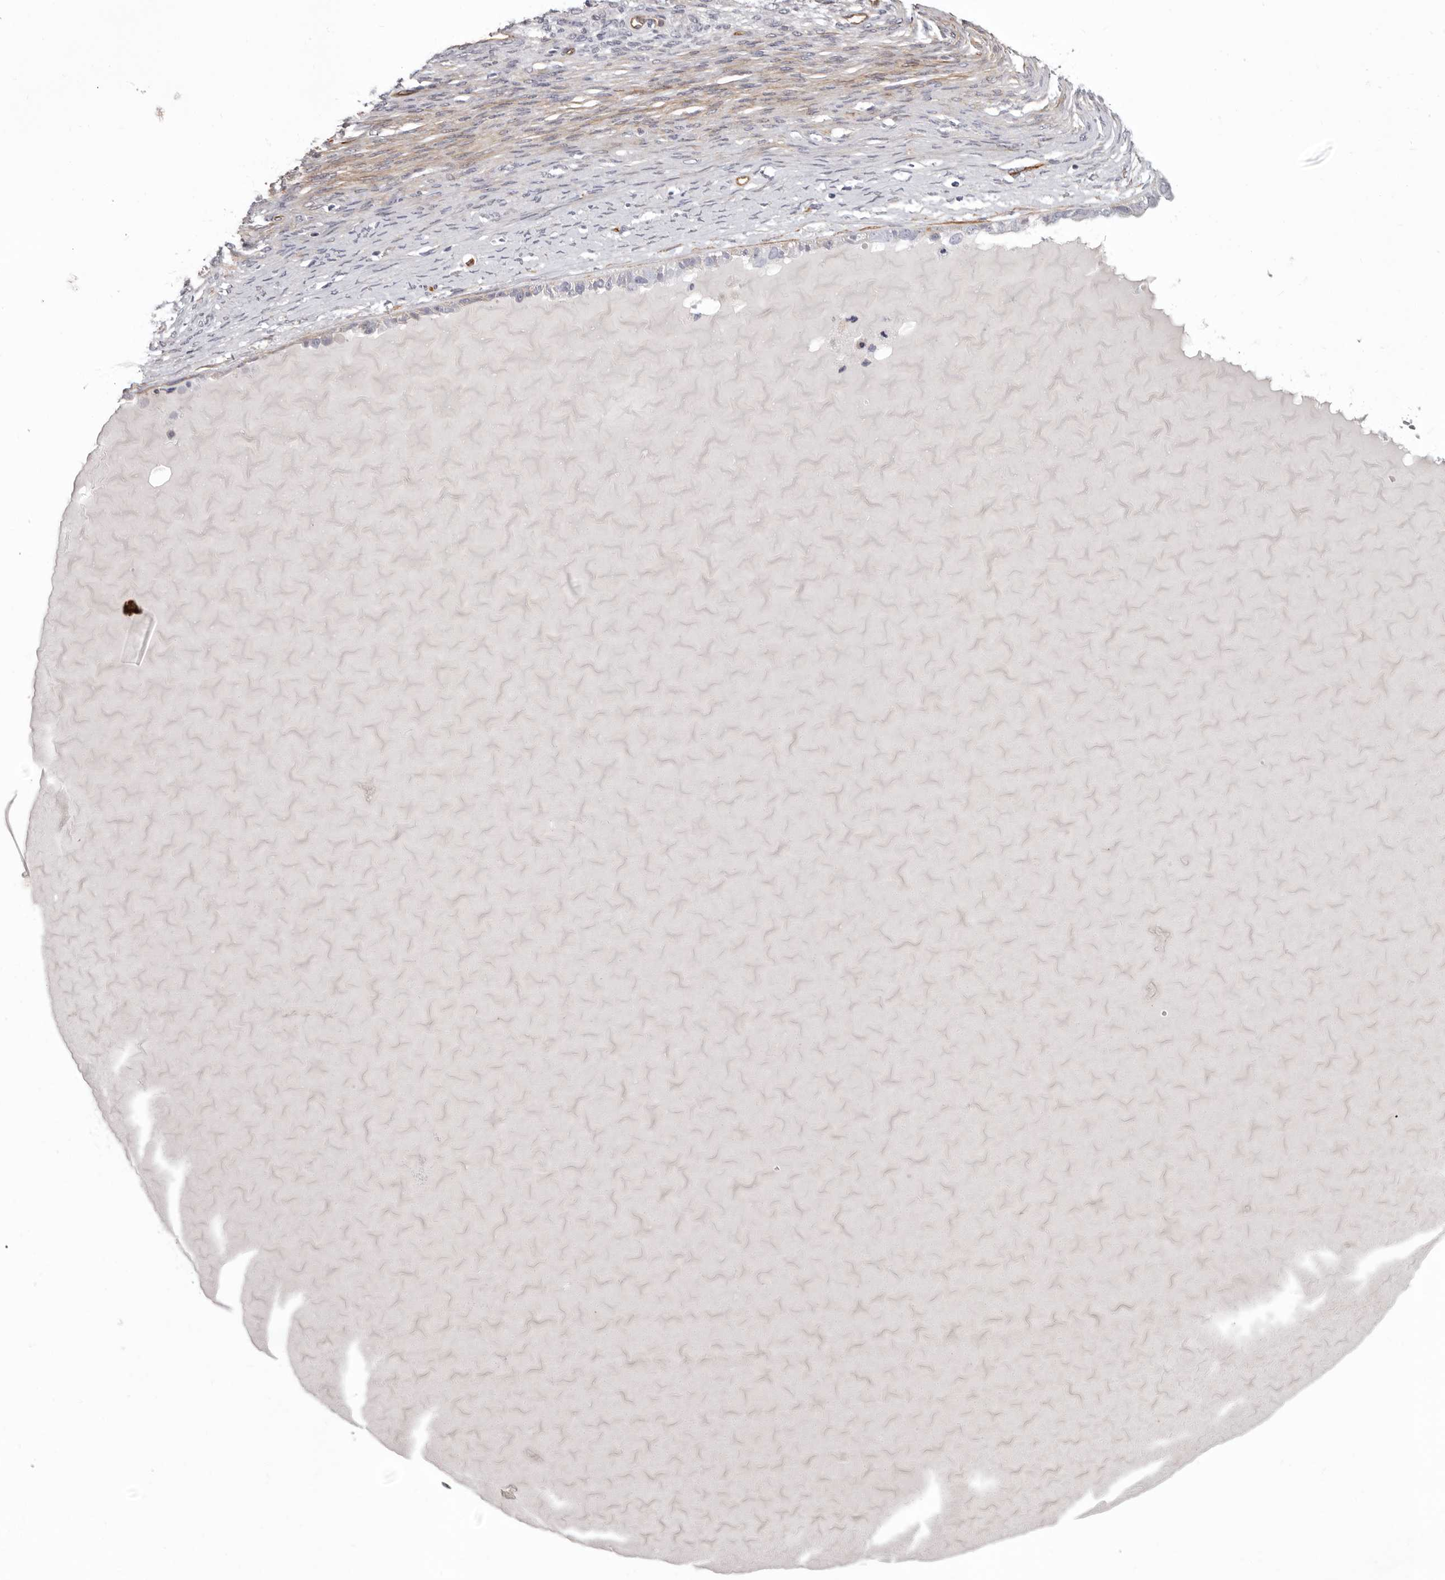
{"staining": {"intensity": "negative", "quantity": "none", "location": "none"}, "tissue": "ovarian cancer", "cell_type": "Tumor cells", "image_type": "cancer", "snomed": [{"axis": "morphology", "description": "Cystadenocarcinoma, serous, NOS"}, {"axis": "topography", "description": "Ovary"}], "caption": "Tumor cells are negative for brown protein staining in serous cystadenocarcinoma (ovarian).", "gene": "ADGRL4", "patient": {"sex": "female", "age": 44}}